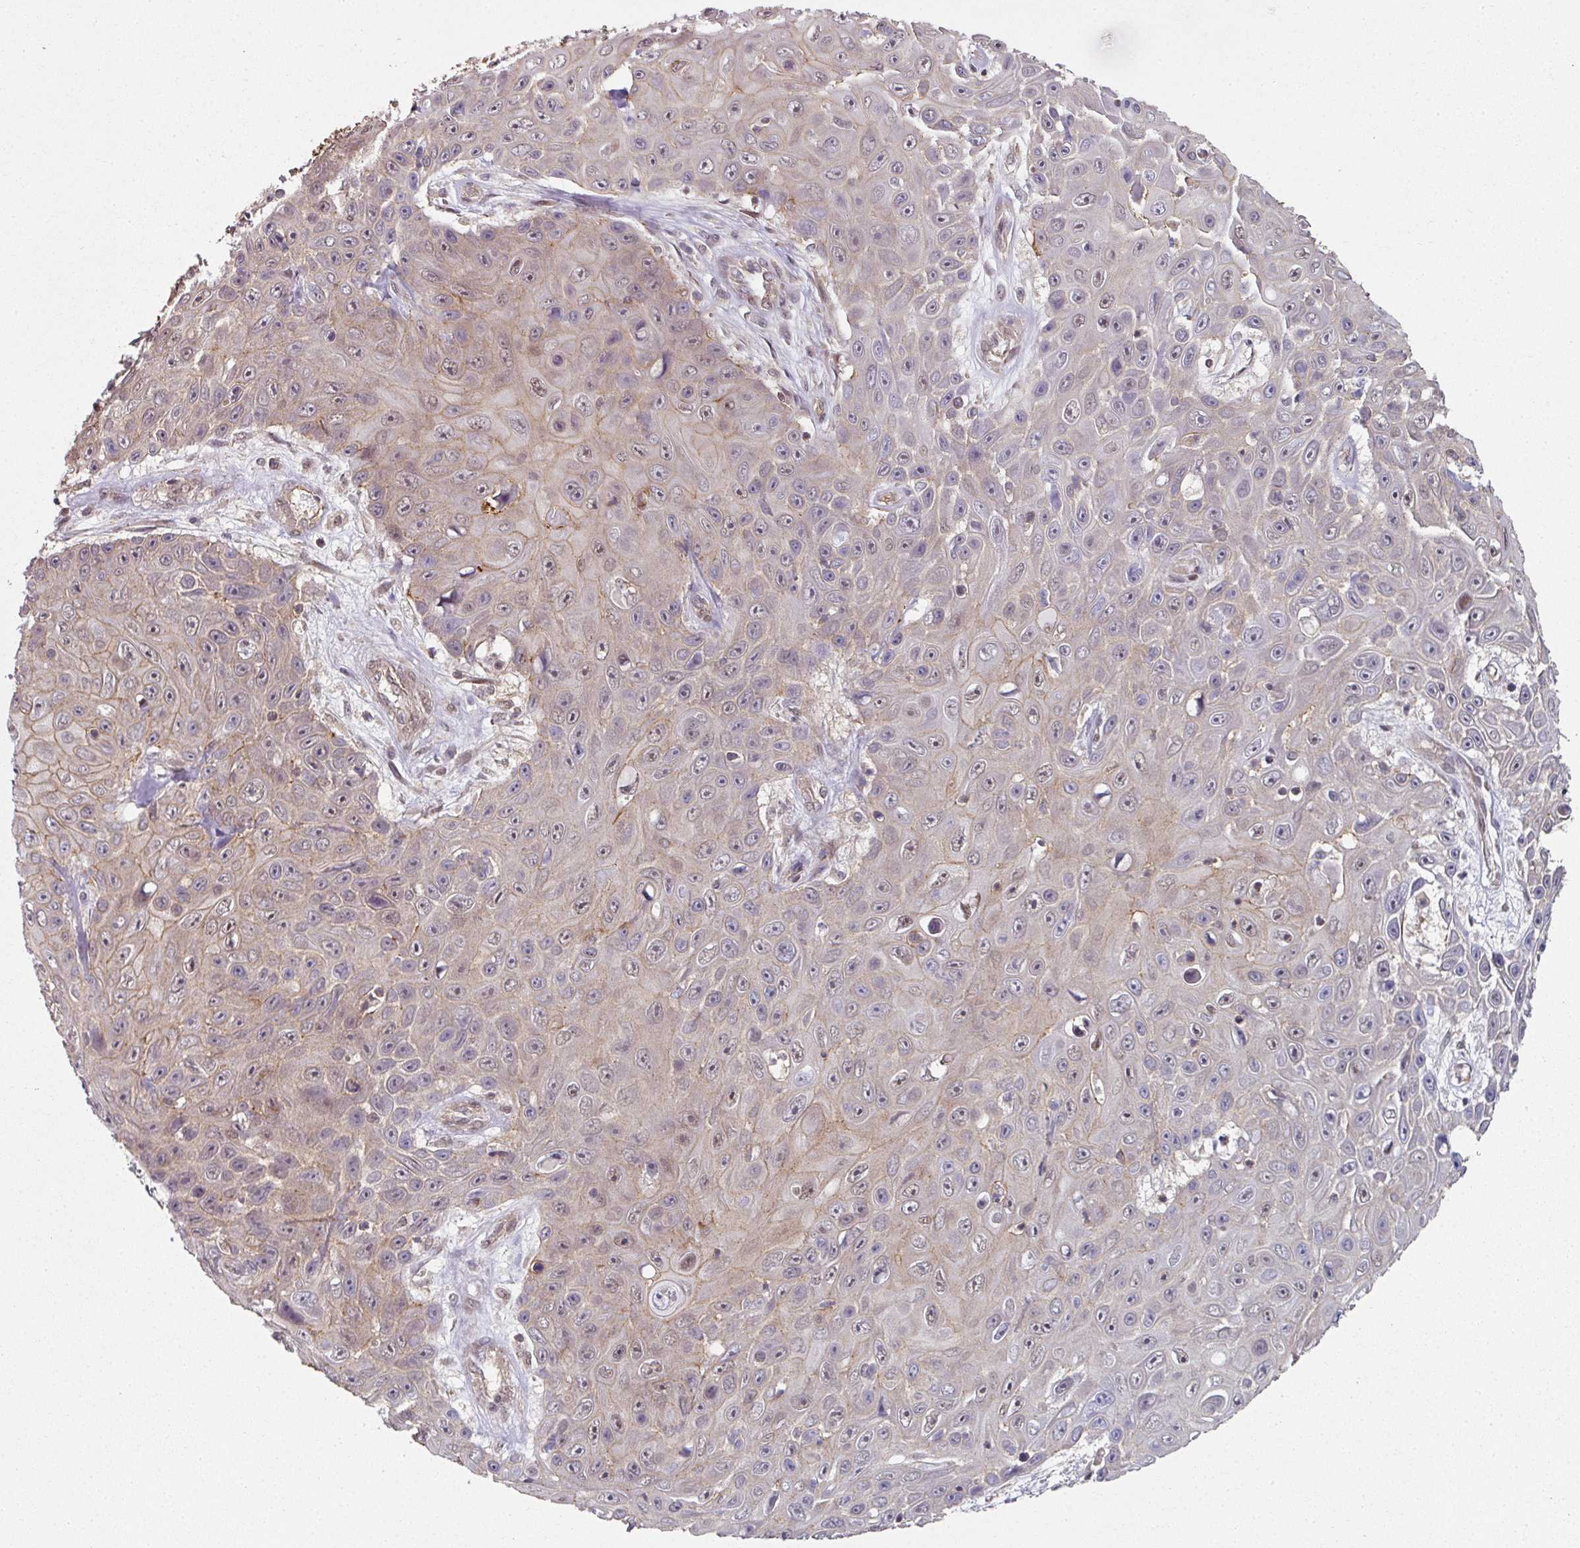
{"staining": {"intensity": "weak", "quantity": "<25%", "location": "cytoplasmic/membranous"}, "tissue": "skin cancer", "cell_type": "Tumor cells", "image_type": "cancer", "snomed": [{"axis": "morphology", "description": "Squamous cell carcinoma, NOS"}, {"axis": "topography", "description": "Skin"}], "caption": "This is an immunohistochemistry (IHC) histopathology image of skin squamous cell carcinoma. There is no expression in tumor cells.", "gene": "PSME3IP1", "patient": {"sex": "male", "age": 82}}